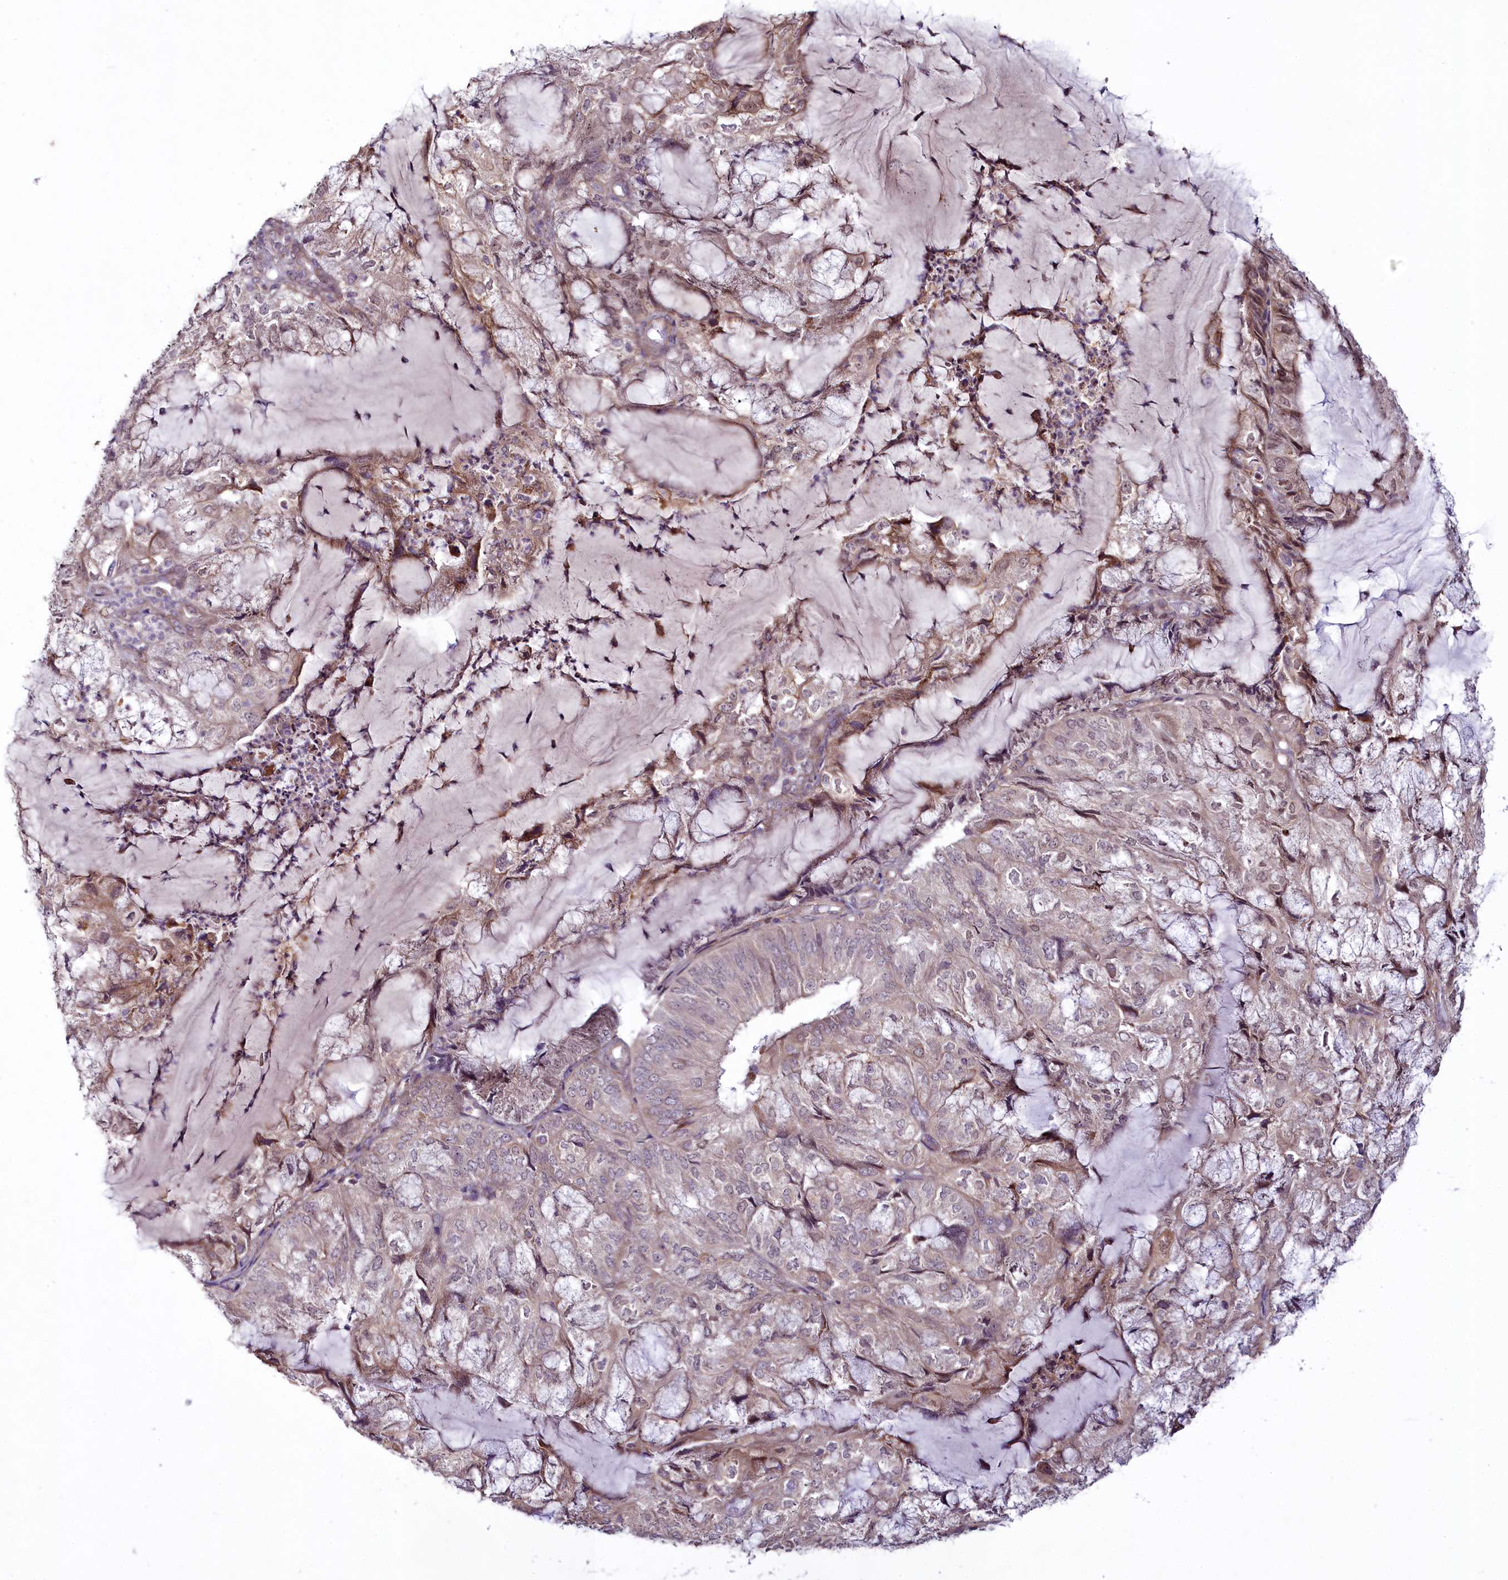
{"staining": {"intensity": "weak", "quantity": "<25%", "location": "nuclear"}, "tissue": "endometrial cancer", "cell_type": "Tumor cells", "image_type": "cancer", "snomed": [{"axis": "morphology", "description": "Adenocarcinoma, NOS"}, {"axis": "topography", "description": "Endometrium"}], "caption": "Protein analysis of endometrial adenocarcinoma shows no significant positivity in tumor cells. Nuclei are stained in blue.", "gene": "RSBN1", "patient": {"sex": "female", "age": 81}}